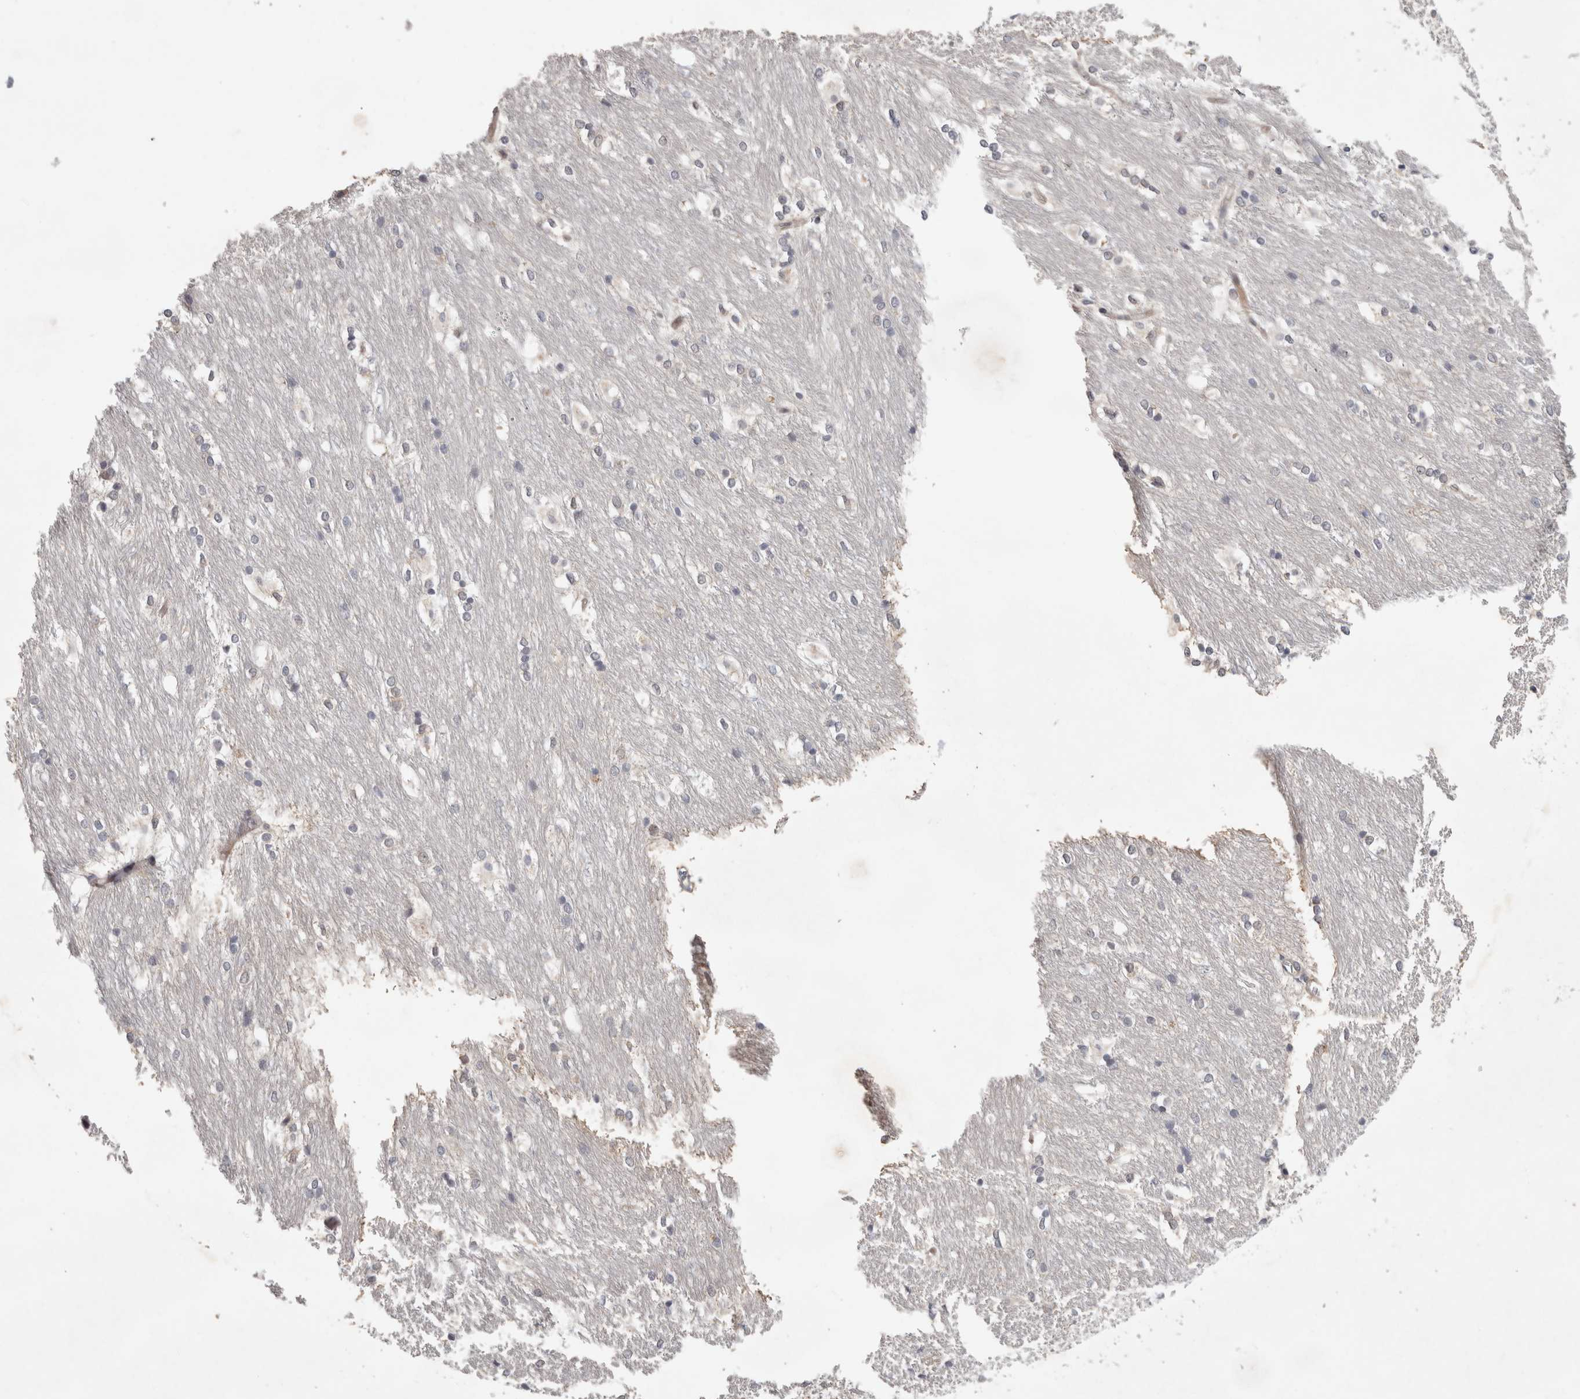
{"staining": {"intensity": "weak", "quantity": "<25%", "location": "cytoplasmic/membranous"}, "tissue": "caudate", "cell_type": "Glial cells", "image_type": "normal", "snomed": [{"axis": "morphology", "description": "Normal tissue, NOS"}, {"axis": "topography", "description": "Lateral ventricle wall"}], "caption": "Immunohistochemistry photomicrograph of benign human caudate stained for a protein (brown), which exhibits no expression in glial cells. (DAB (3,3'-diaminobenzidine) IHC, high magnification).", "gene": "CRISPLD1", "patient": {"sex": "female", "age": 19}}